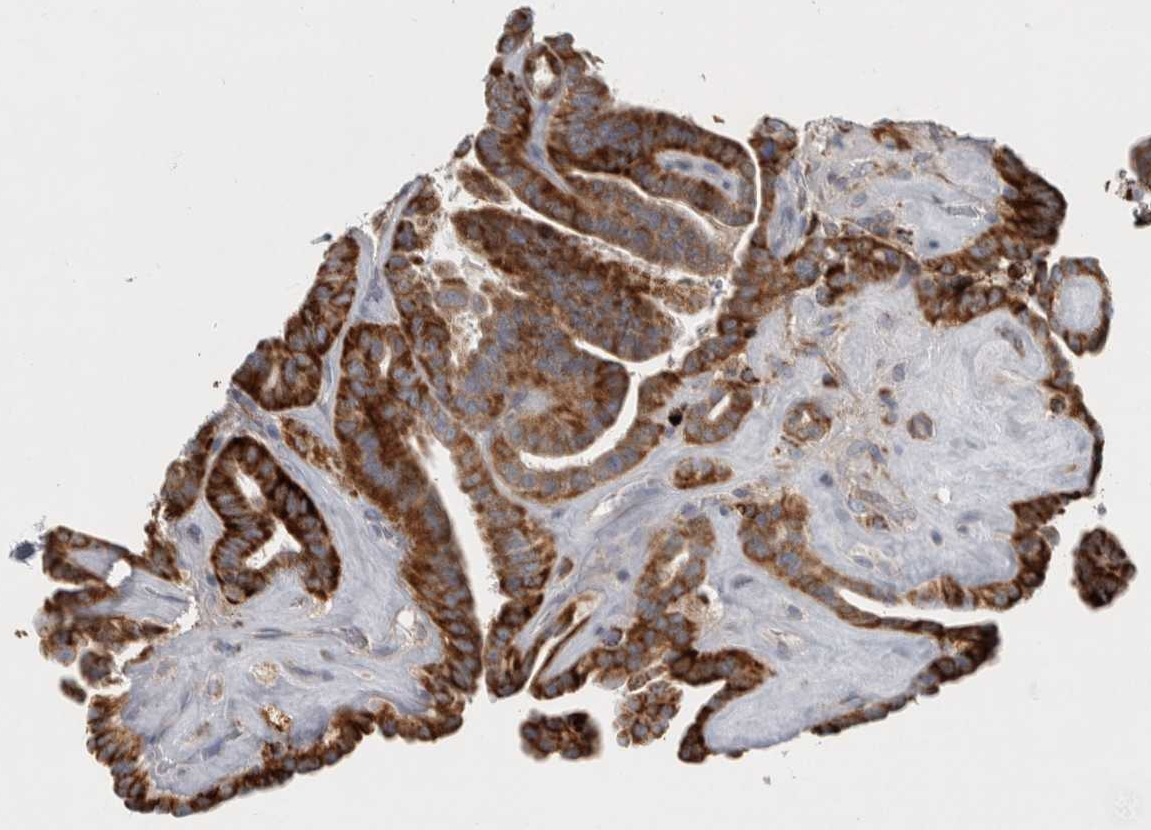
{"staining": {"intensity": "strong", "quantity": ">75%", "location": "cytoplasmic/membranous"}, "tissue": "thyroid cancer", "cell_type": "Tumor cells", "image_type": "cancer", "snomed": [{"axis": "morphology", "description": "Papillary adenocarcinoma, NOS"}, {"axis": "topography", "description": "Thyroid gland"}], "caption": "Thyroid papillary adenocarcinoma was stained to show a protein in brown. There is high levels of strong cytoplasmic/membranous expression in approximately >75% of tumor cells.", "gene": "FAM78A", "patient": {"sex": "male", "age": 77}}